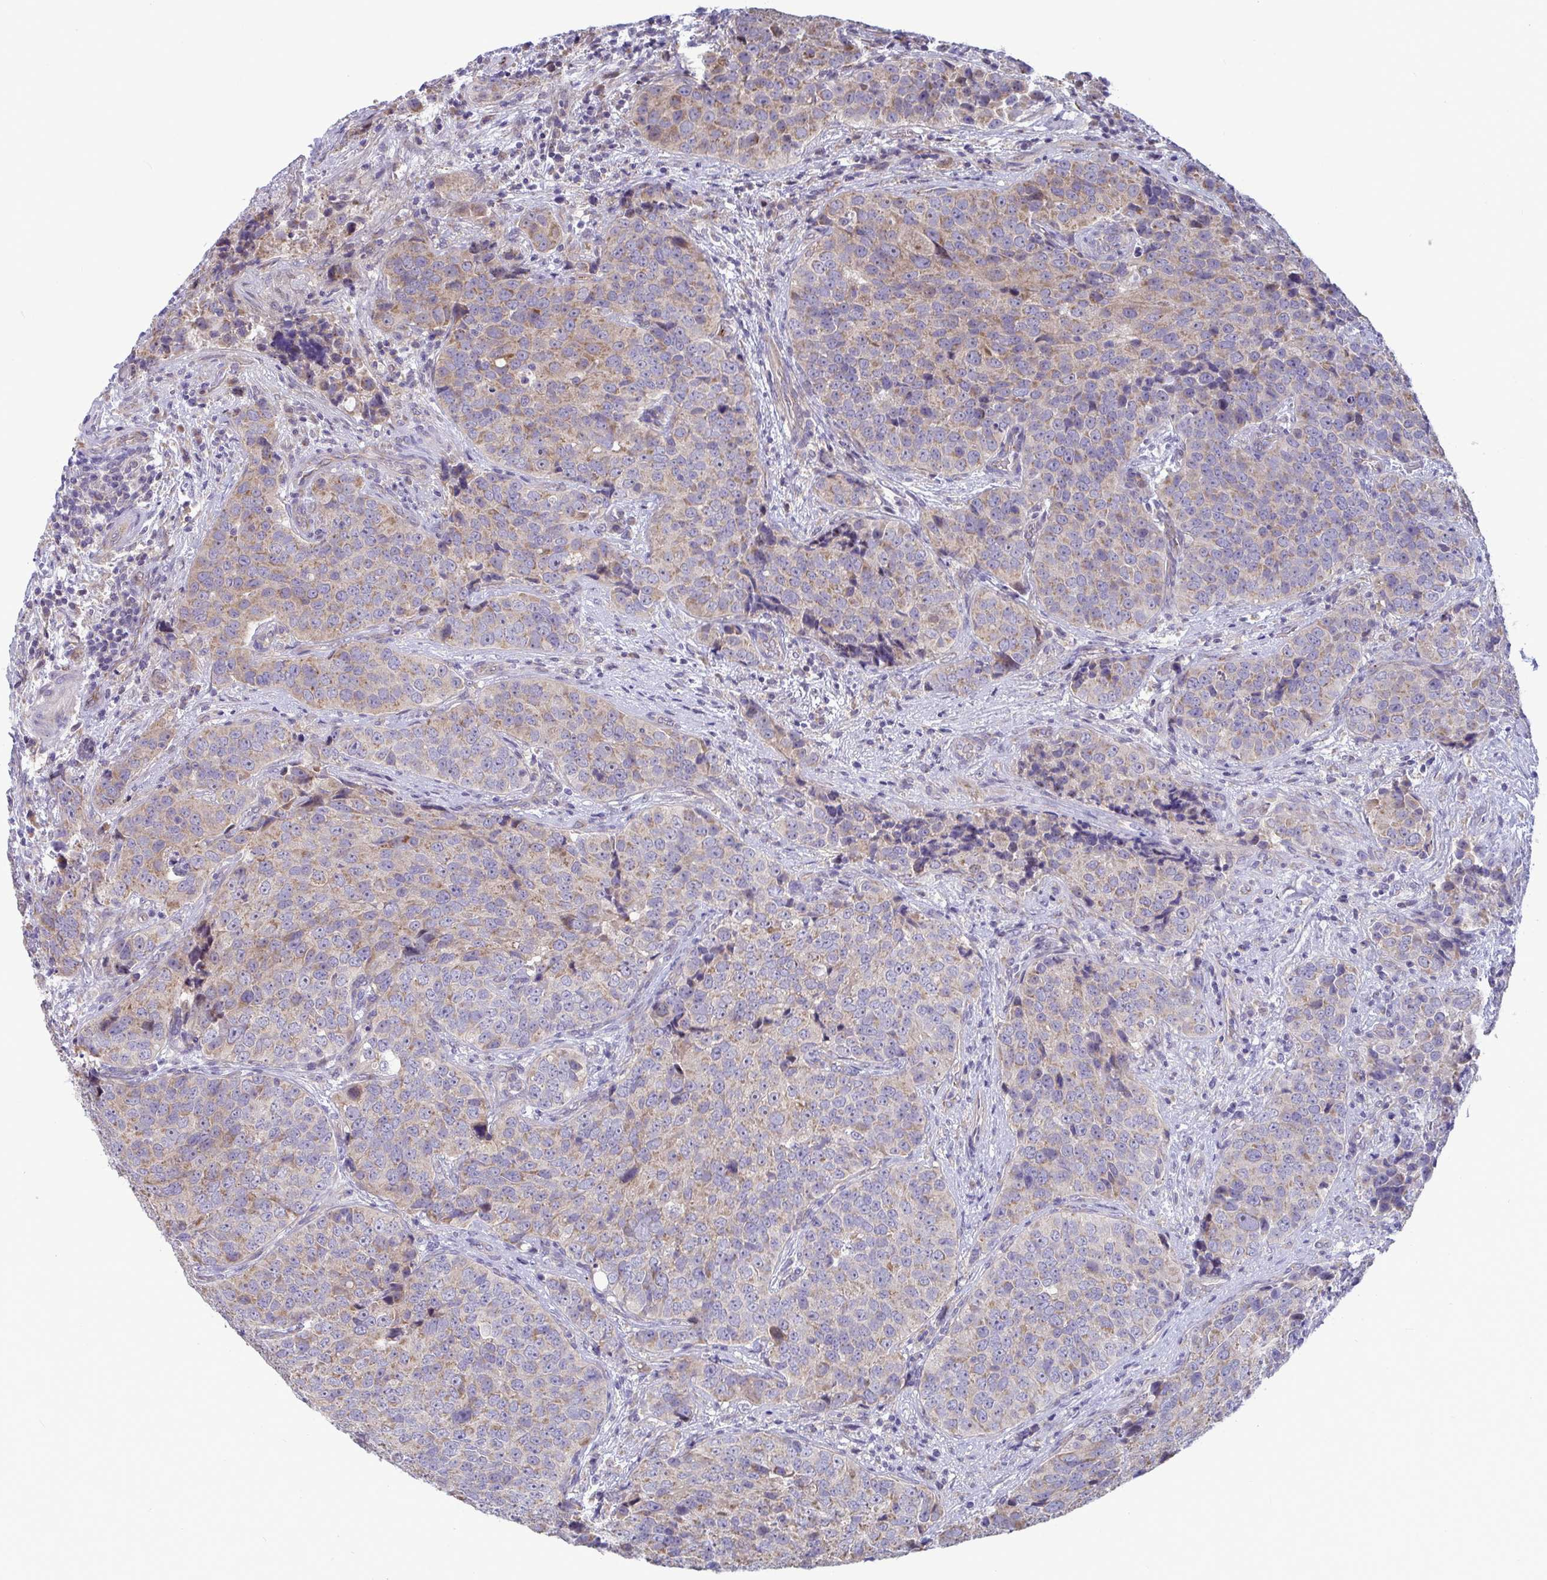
{"staining": {"intensity": "weak", "quantity": "25%-75%", "location": "cytoplasmic/membranous"}, "tissue": "urothelial cancer", "cell_type": "Tumor cells", "image_type": "cancer", "snomed": [{"axis": "morphology", "description": "Urothelial carcinoma, NOS"}, {"axis": "topography", "description": "Urinary bladder"}], "caption": "Transitional cell carcinoma stained with immunohistochemistry shows weak cytoplasmic/membranous staining in approximately 25%-75% of tumor cells.", "gene": "IL37", "patient": {"sex": "male", "age": 52}}